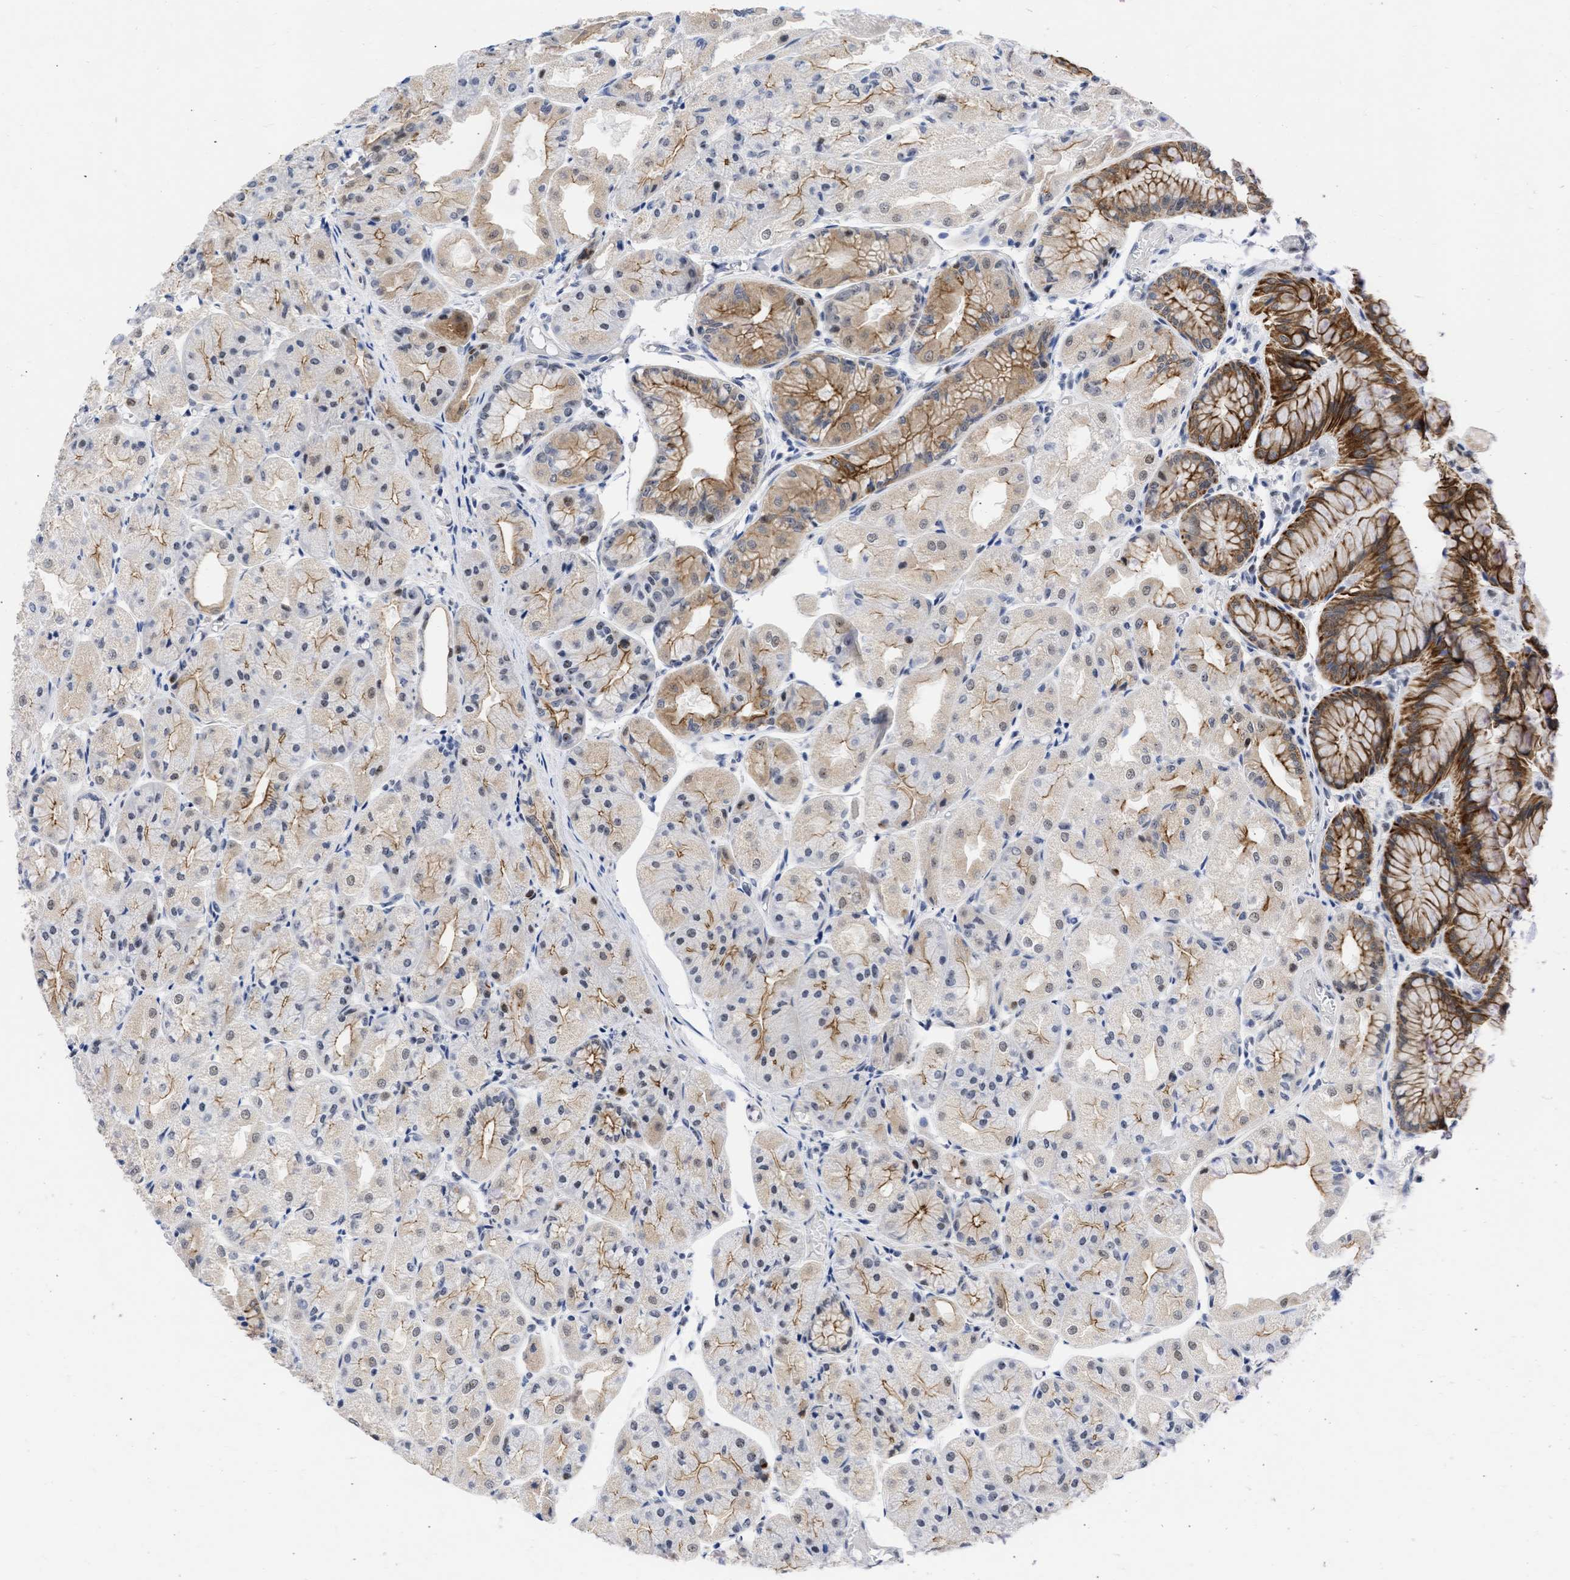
{"staining": {"intensity": "moderate", "quantity": ">75%", "location": "cytoplasmic/membranous,nuclear"}, "tissue": "stomach", "cell_type": "Glandular cells", "image_type": "normal", "snomed": [{"axis": "morphology", "description": "Normal tissue, NOS"}, {"axis": "topography", "description": "Stomach, upper"}], "caption": "Moderate cytoplasmic/membranous,nuclear protein expression is seen in approximately >75% of glandular cells in stomach.", "gene": "DDX41", "patient": {"sex": "male", "age": 72}}